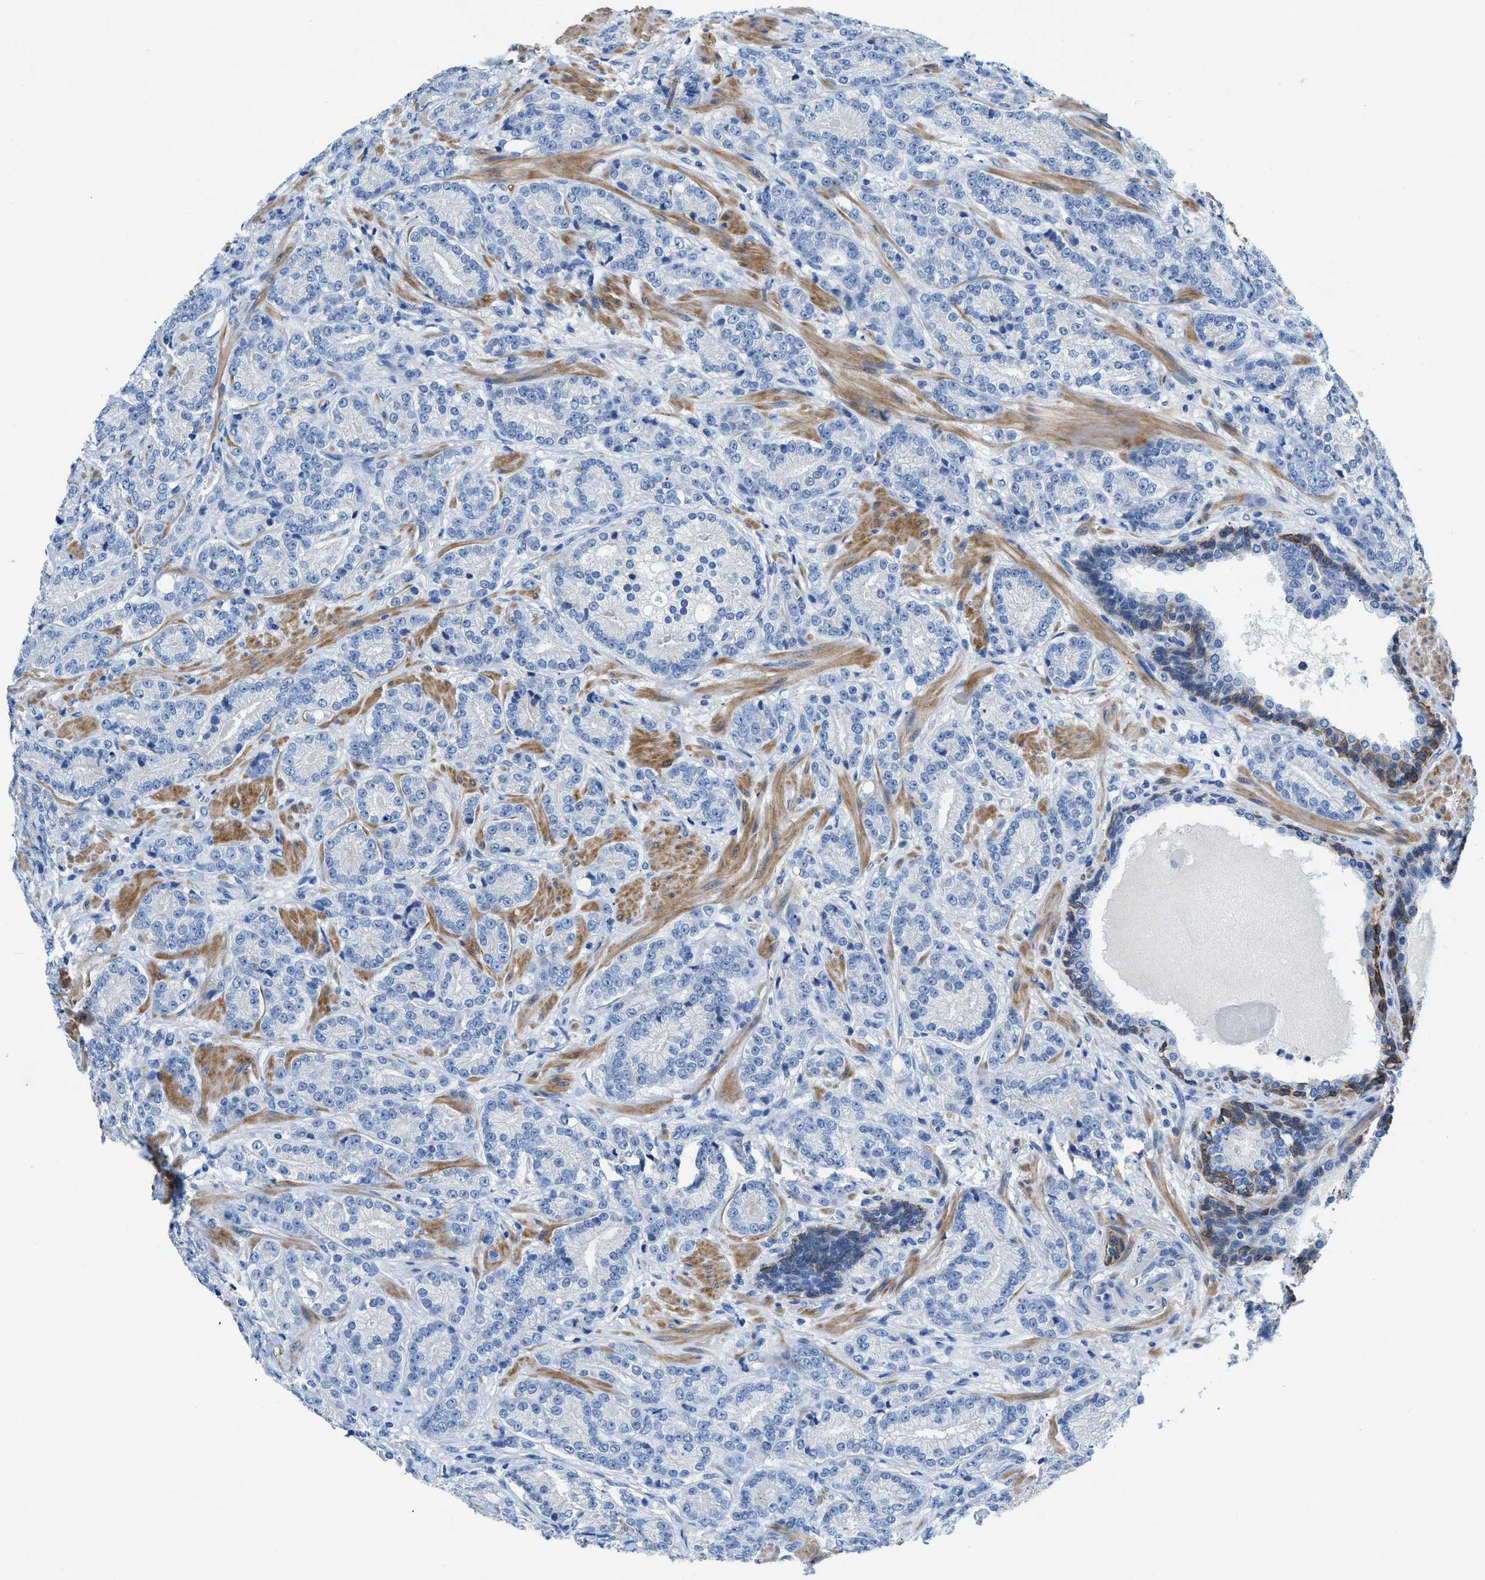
{"staining": {"intensity": "negative", "quantity": "none", "location": "none"}, "tissue": "prostate cancer", "cell_type": "Tumor cells", "image_type": "cancer", "snomed": [{"axis": "morphology", "description": "Adenocarcinoma, High grade"}, {"axis": "topography", "description": "Prostate"}], "caption": "High magnification brightfield microscopy of prostate cancer stained with DAB (brown) and counterstained with hematoxylin (blue): tumor cells show no significant positivity.", "gene": "SLC10A6", "patient": {"sex": "male", "age": 61}}